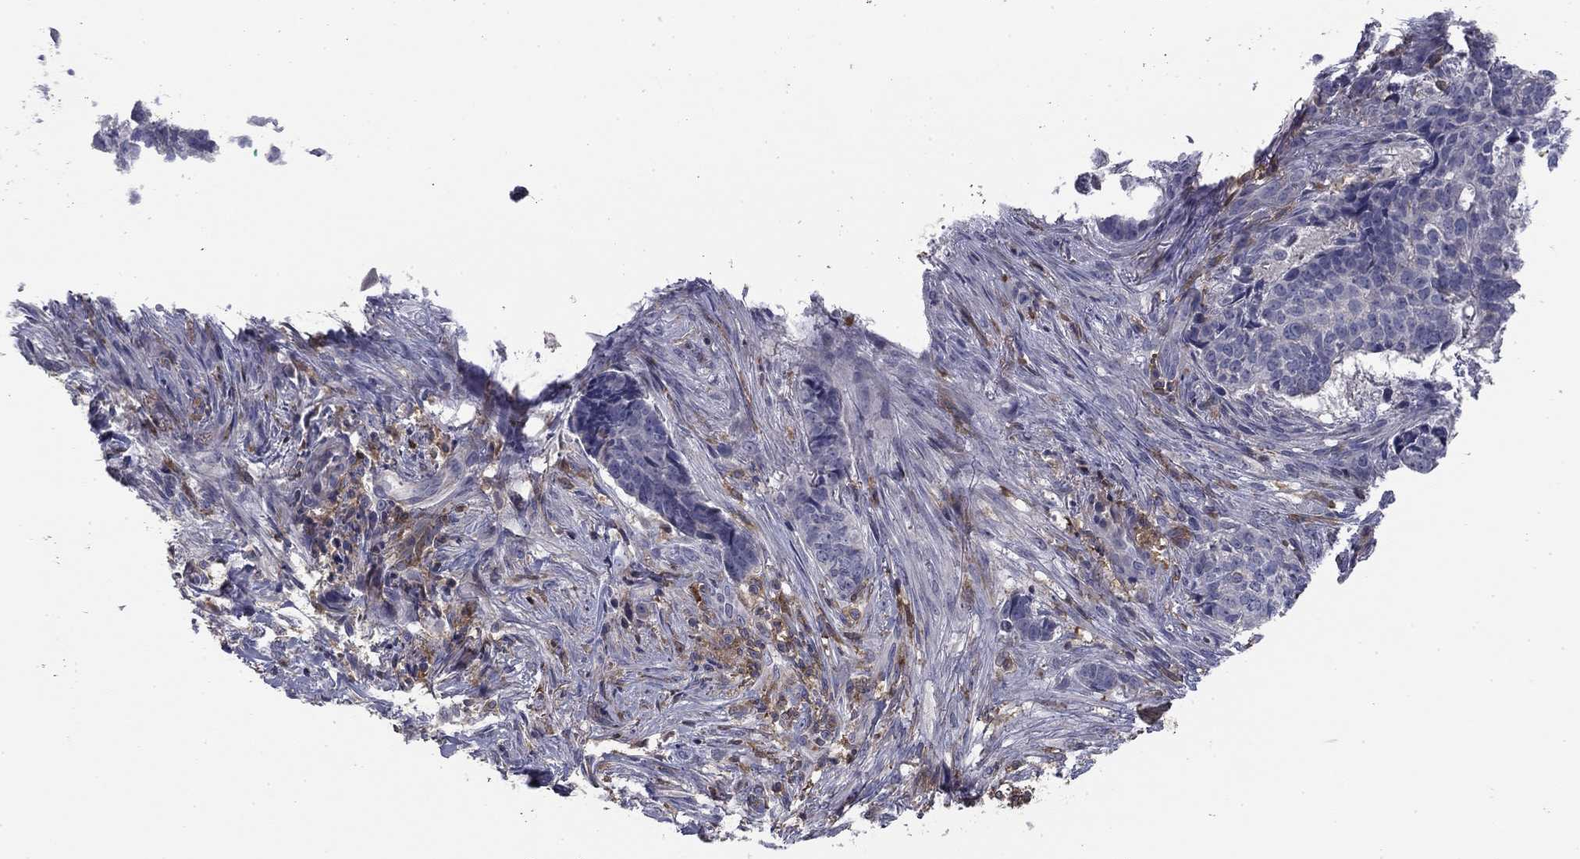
{"staining": {"intensity": "negative", "quantity": "none", "location": "none"}, "tissue": "skin cancer", "cell_type": "Tumor cells", "image_type": "cancer", "snomed": [{"axis": "morphology", "description": "Basal cell carcinoma"}, {"axis": "topography", "description": "Skin"}], "caption": "Immunohistochemistry (IHC) image of skin cancer stained for a protein (brown), which demonstrates no expression in tumor cells.", "gene": "PLCB2", "patient": {"sex": "male", "age": 86}}